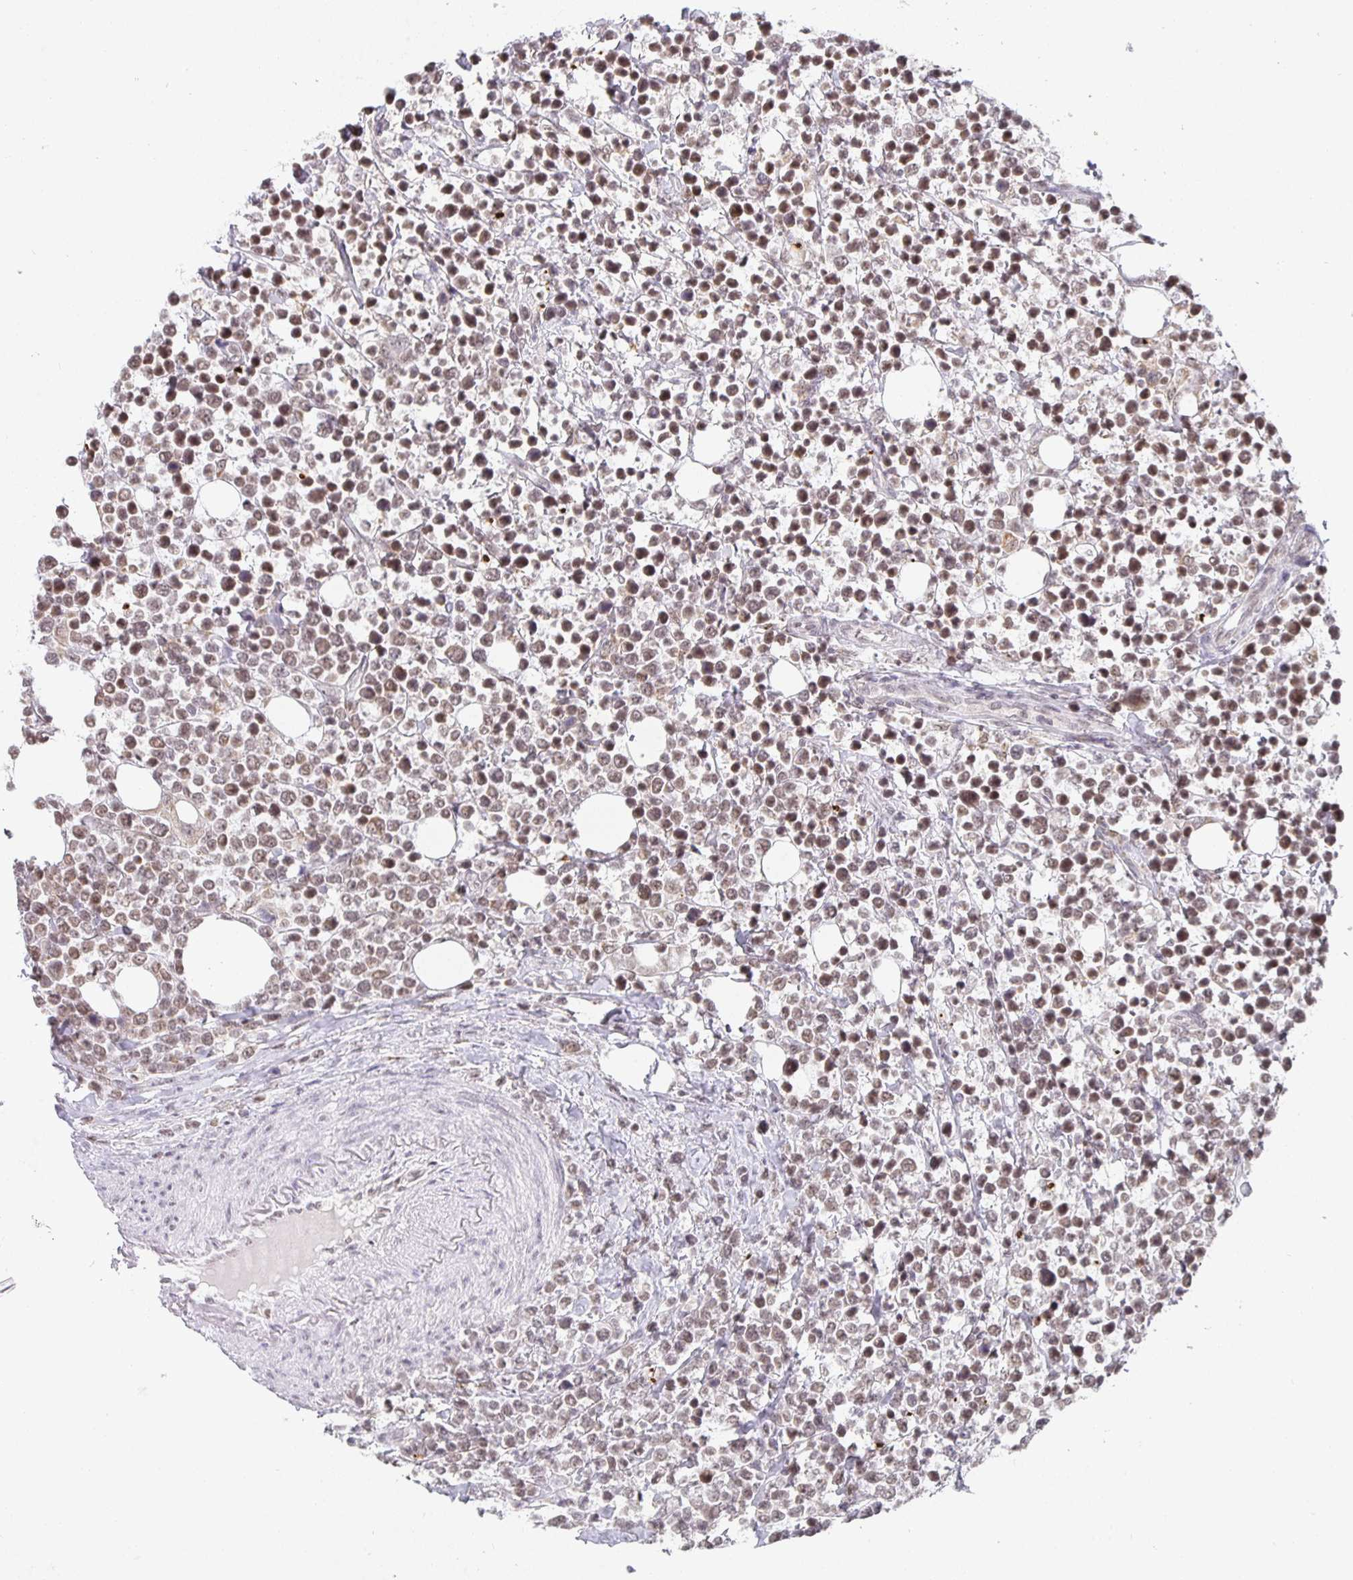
{"staining": {"intensity": "moderate", "quantity": ">75%", "location": "nuclear"}, "tissue": "lymphoma", "cell_type": "Tumor cells", "image_type": "cancer", "snomed": [{"axis": "morphology", "description": "Malignant lymphoma, non-Hodgkin's type, Low grade"}, {"axis": "topography", "description": "Lymph node"}], "caption": "A brown stain highlights moderate nuclear positivity of a protein in human low-grade malignant lymphoma, non-Hodgkin's type tumor cells.", "gene": "SMARCA2", "patient": {"sex": "male", "age": 60}}